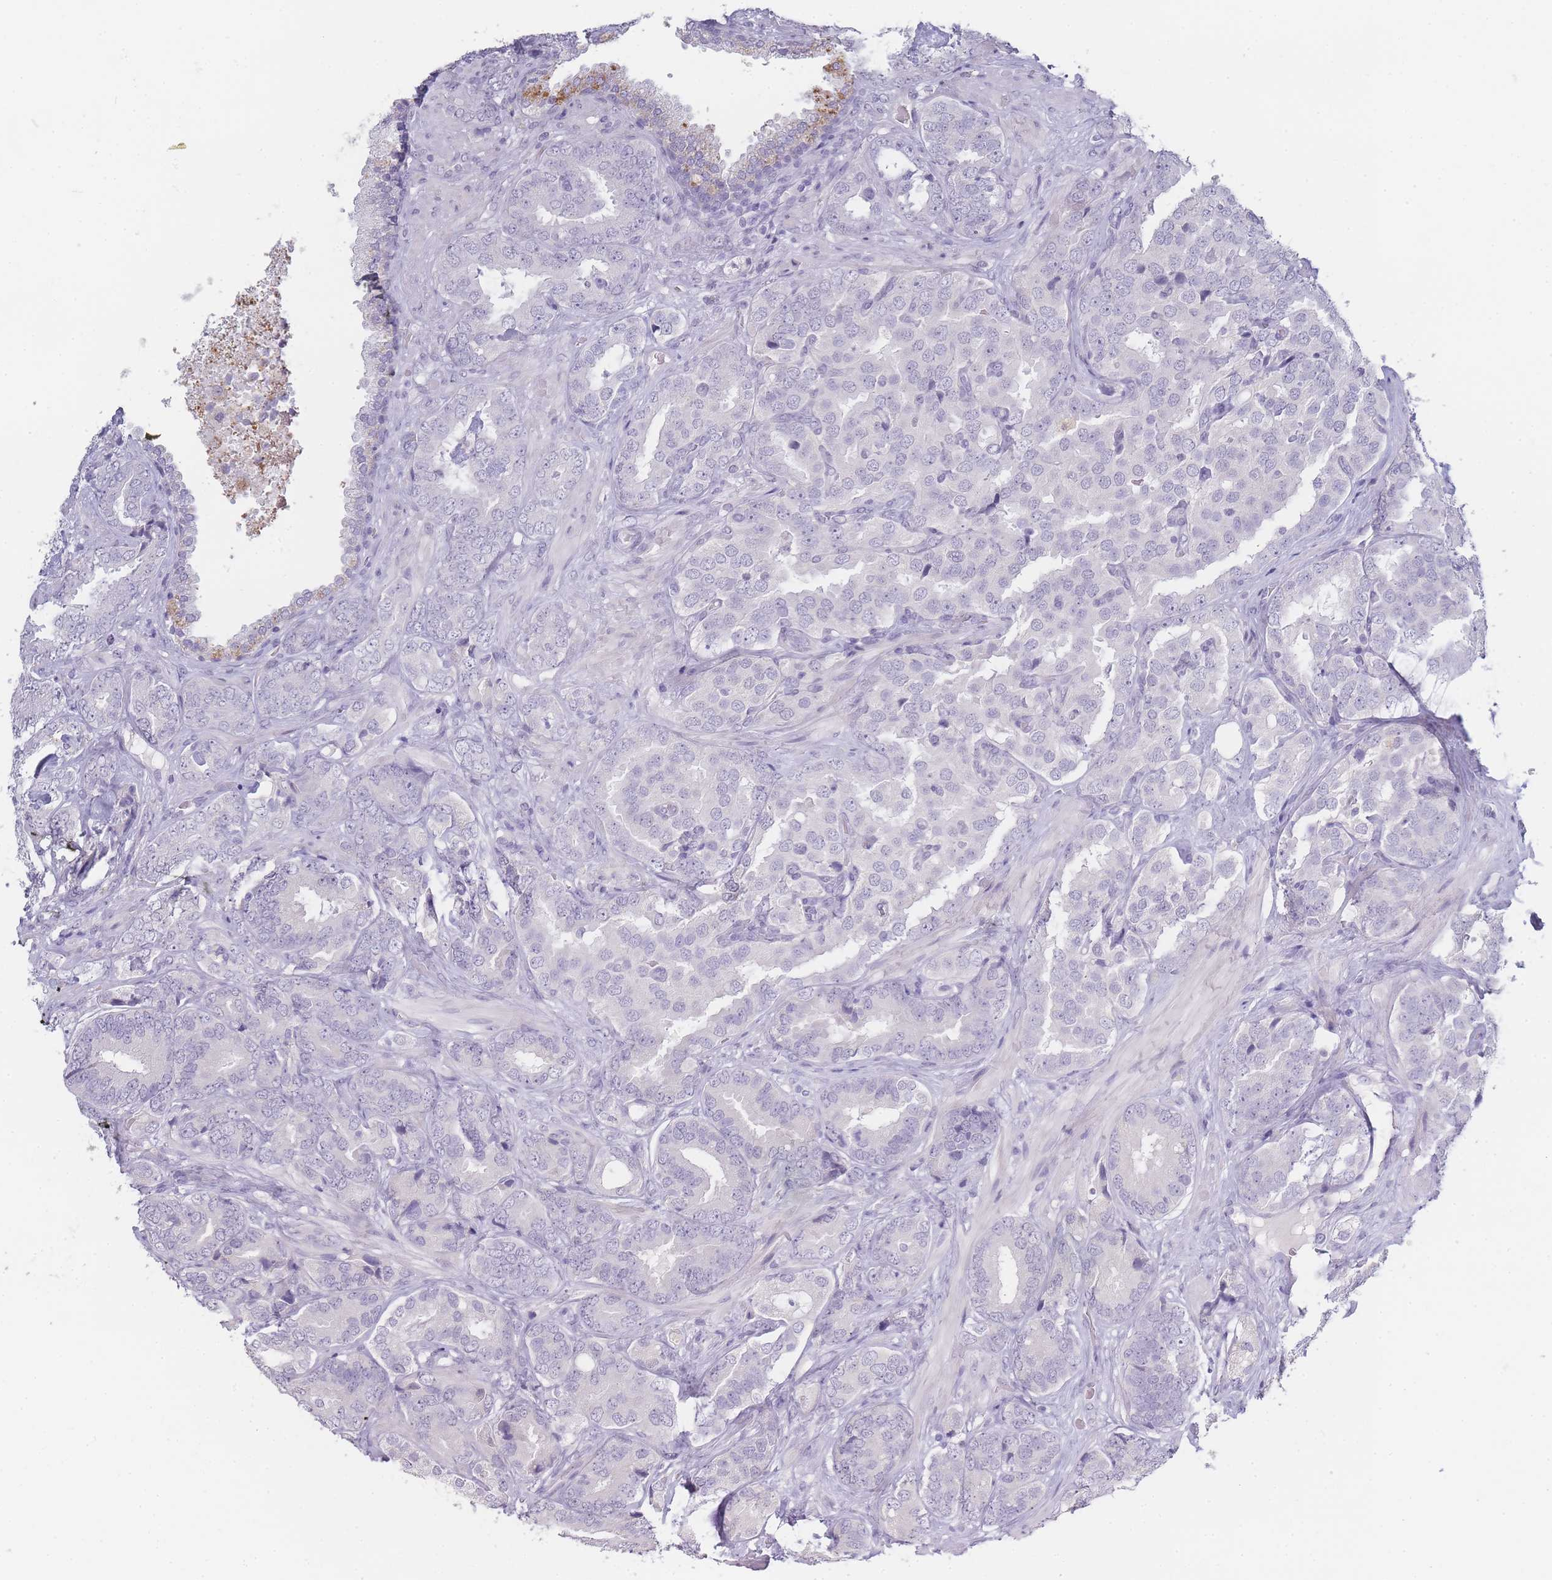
{"staining": {"intensity": "negative", "quantity": "none", "location": "none"}, "tissue": "prostate cancer", "cell_type": "Tumor cells", "image_type": "cancer", "snomed": [{"axis": "morphology", "description": "Adenocarcinoma, High grade"}, {"axis": "topography", "description": "Prostate"}], "caption": "Tumor cells show no significant staining in adenocarcinoma (high-grade) (prostate).", "gene": "INS", "patient": {"sex": "male", "age": 71}}